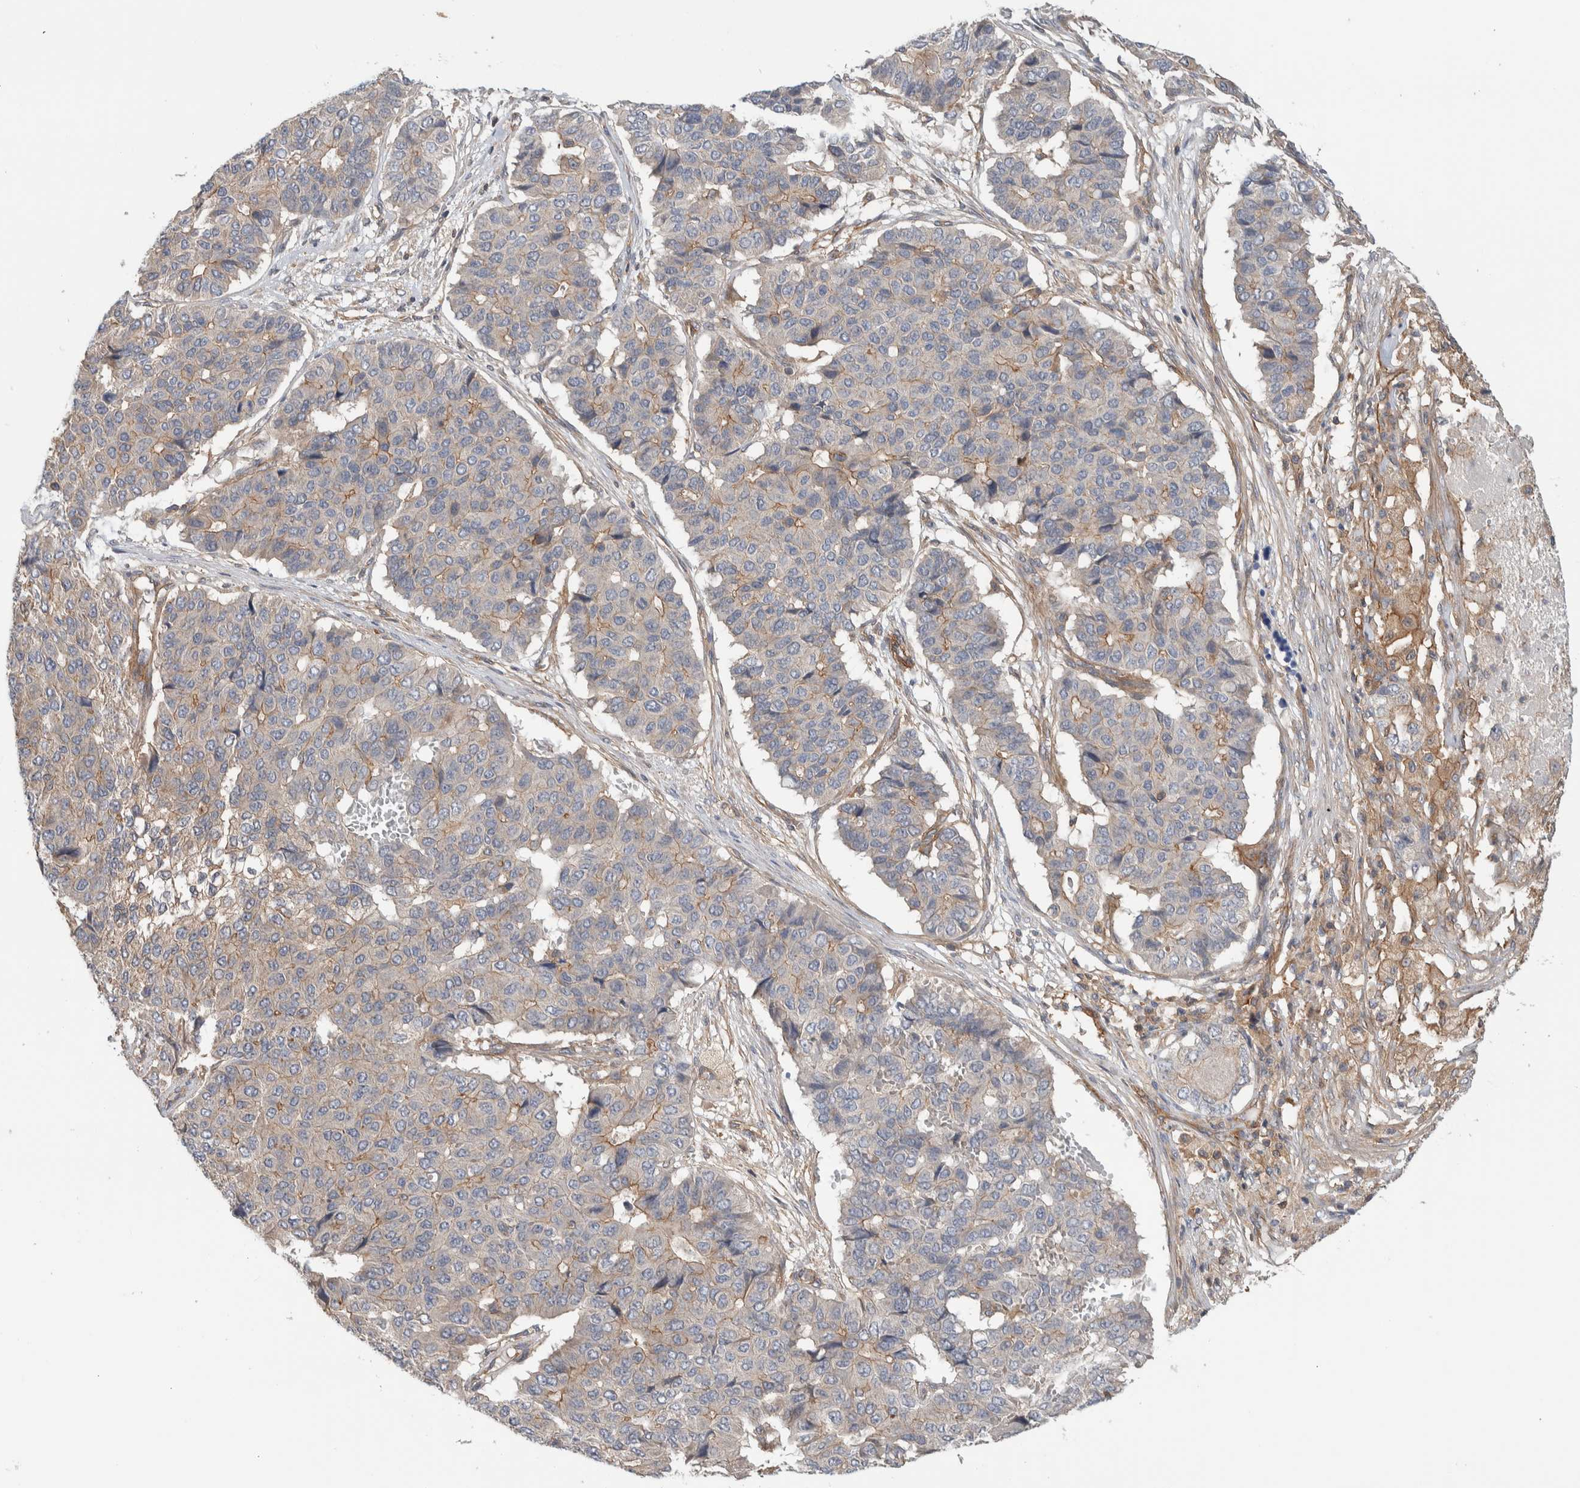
{"staining": {"intensity": "weak", "quantity": "<25%", "location": "cytoplasmic/membranous"}, "tissue": "pancreatic cancer", "cell_type": "Tumor cells", "image_type": "cancer", "snomed": [{"axis": "morphology", "description": "Adenocarcinoma, NOS"}, {"axis": "topography", "description": "Pancreas"}], "caption": "This micrograph is of pancreatic cancer (adenocarcinoma) stained with immunohistochemistry to label a protein in brown with the nuclei are counter-stained blue. There is no staining in tumor cells.", "gene": "MPRIP", "patient": {"sex": "male", "age": 50}}